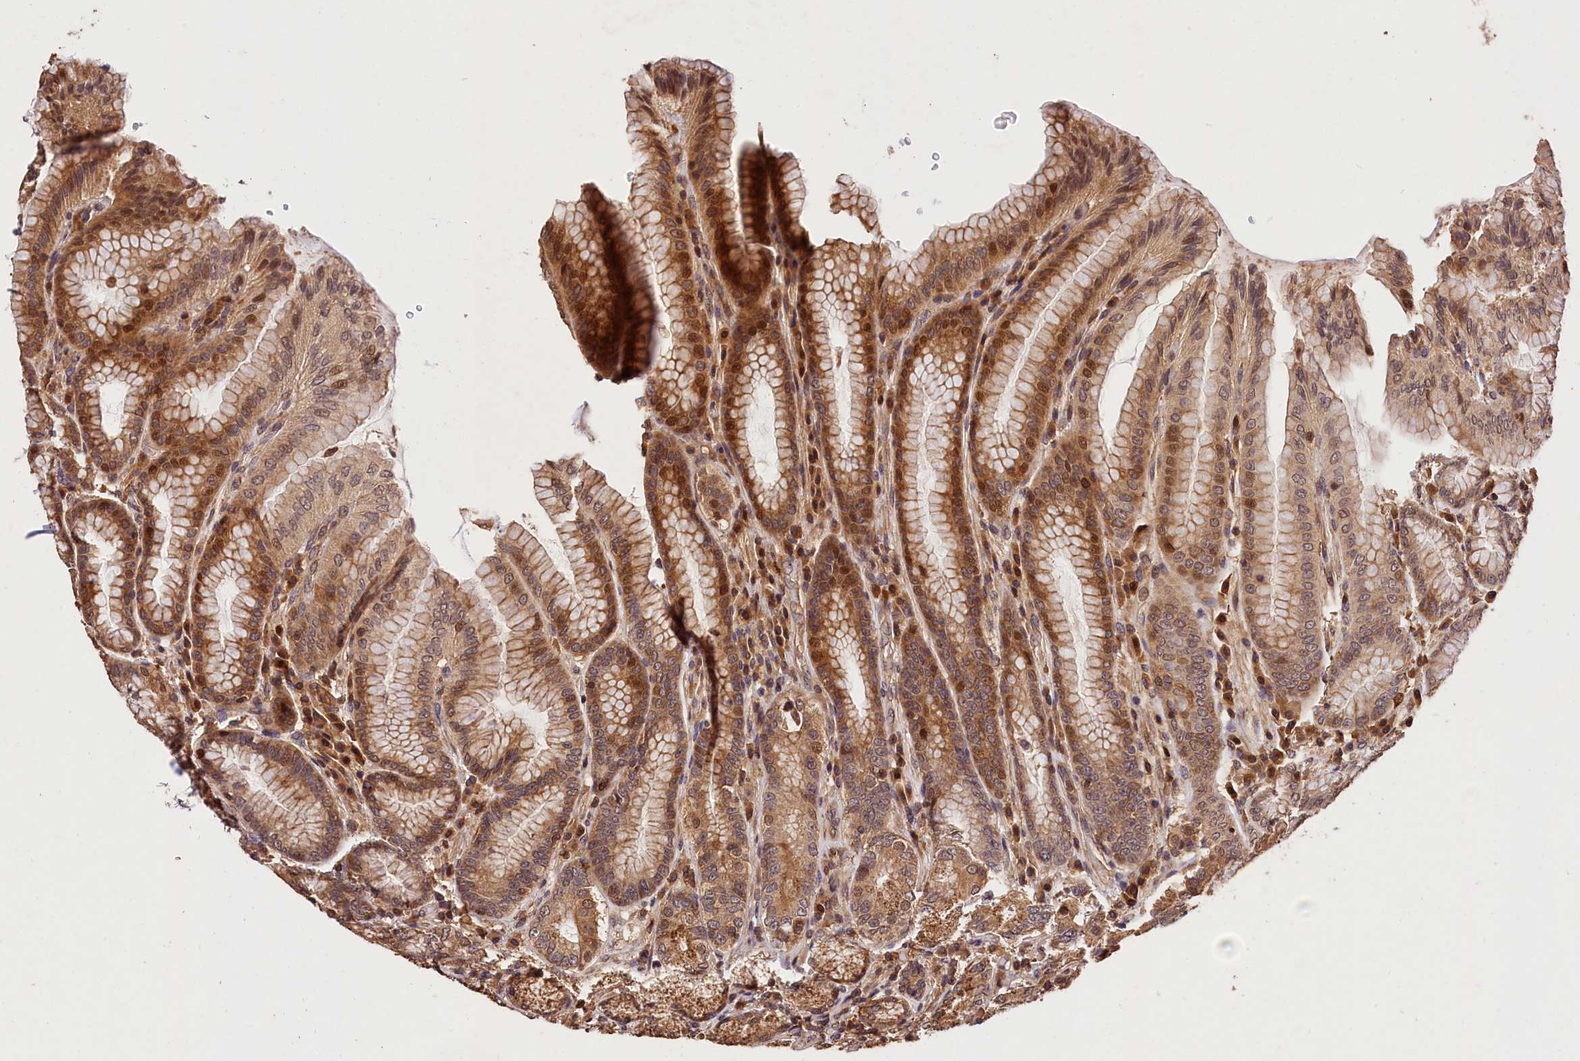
{"staining": {"intensity": "moderate", "quantity": ">75%", "location": "cytoplasmic/membranous,nuclear"}, "tissue": "stomach", "cell_type": "Glandular cells", "image_type": "normal", "snomed": [{"axis": "morphology", "description": "Normal tissue, NOS"}, {"axis": "topography", "description": "Stomach, upper"}, {"axis": "topography", "description": "Stomach, lower"}], "caption": "This is a histology image of immunohistochemistry staining of normal stomach, which shows moderate expression in the cytoplasmic/membranous,nuclear of glandular cells.", "gene": "KPTN", "patient": {"sex": "female", "age": 76}}